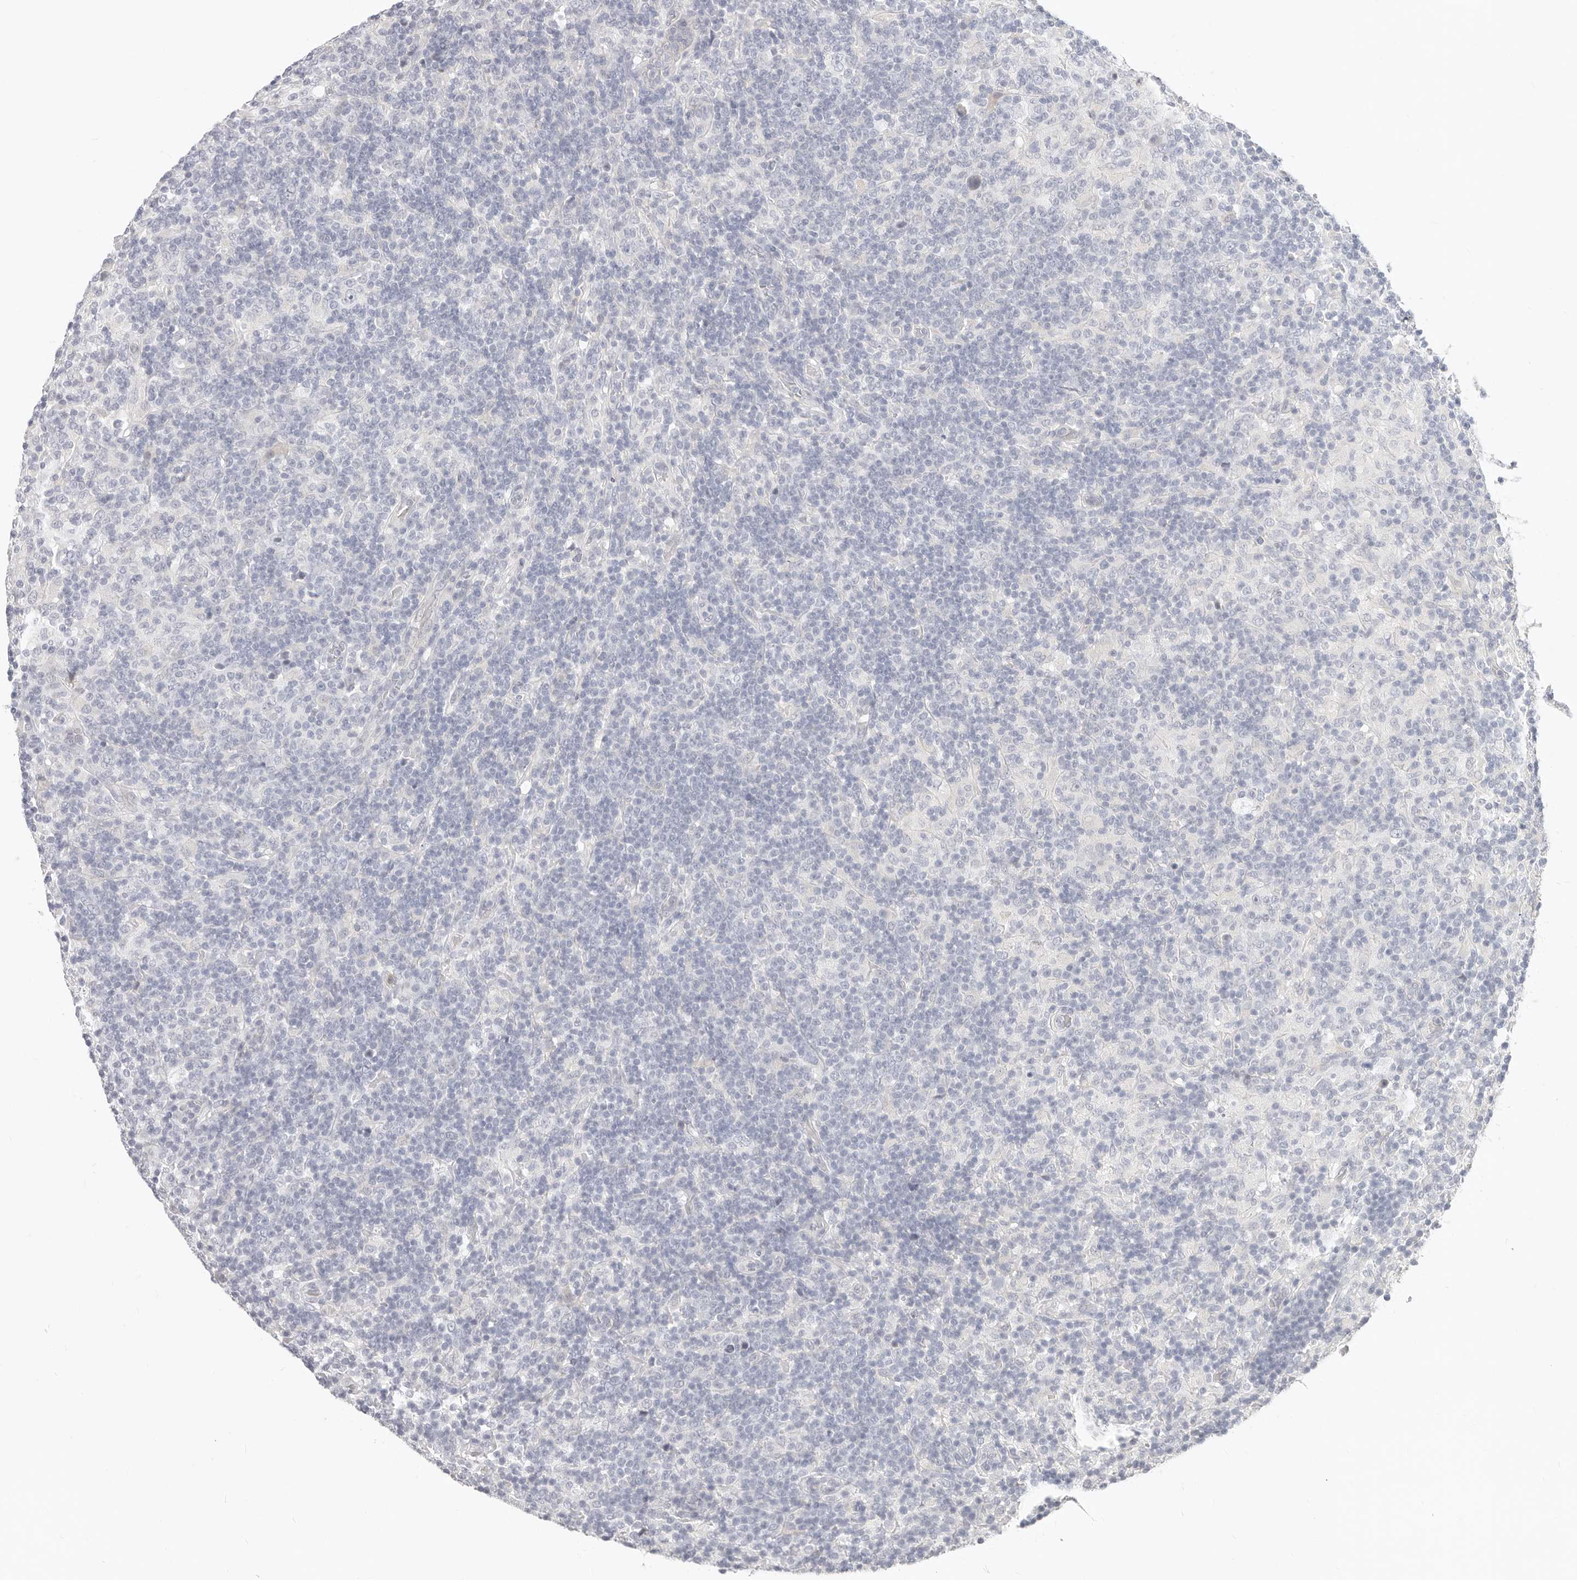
{"staining": {"intensity": "negative", "quantity": "none", "location": "none"}, "tissue": "lymphoma", "cell_type": "Tumor cells", "image_type": "cancer", "snomed": [{"axis": "morphology", "description": "Hodgkin's disease, NOS"}, {"axis": "topography", "description": "Lymph node"}], "caption": "High power microscopy histopathology image of an IHC histopathology image of lymphoma, revealing no significant staining in tumor cells. (Immunohistochemistry, brightfield microscopy, high magnification).", "gene": "ASCL1", "patient": {"sex": "male", "age": 70}}